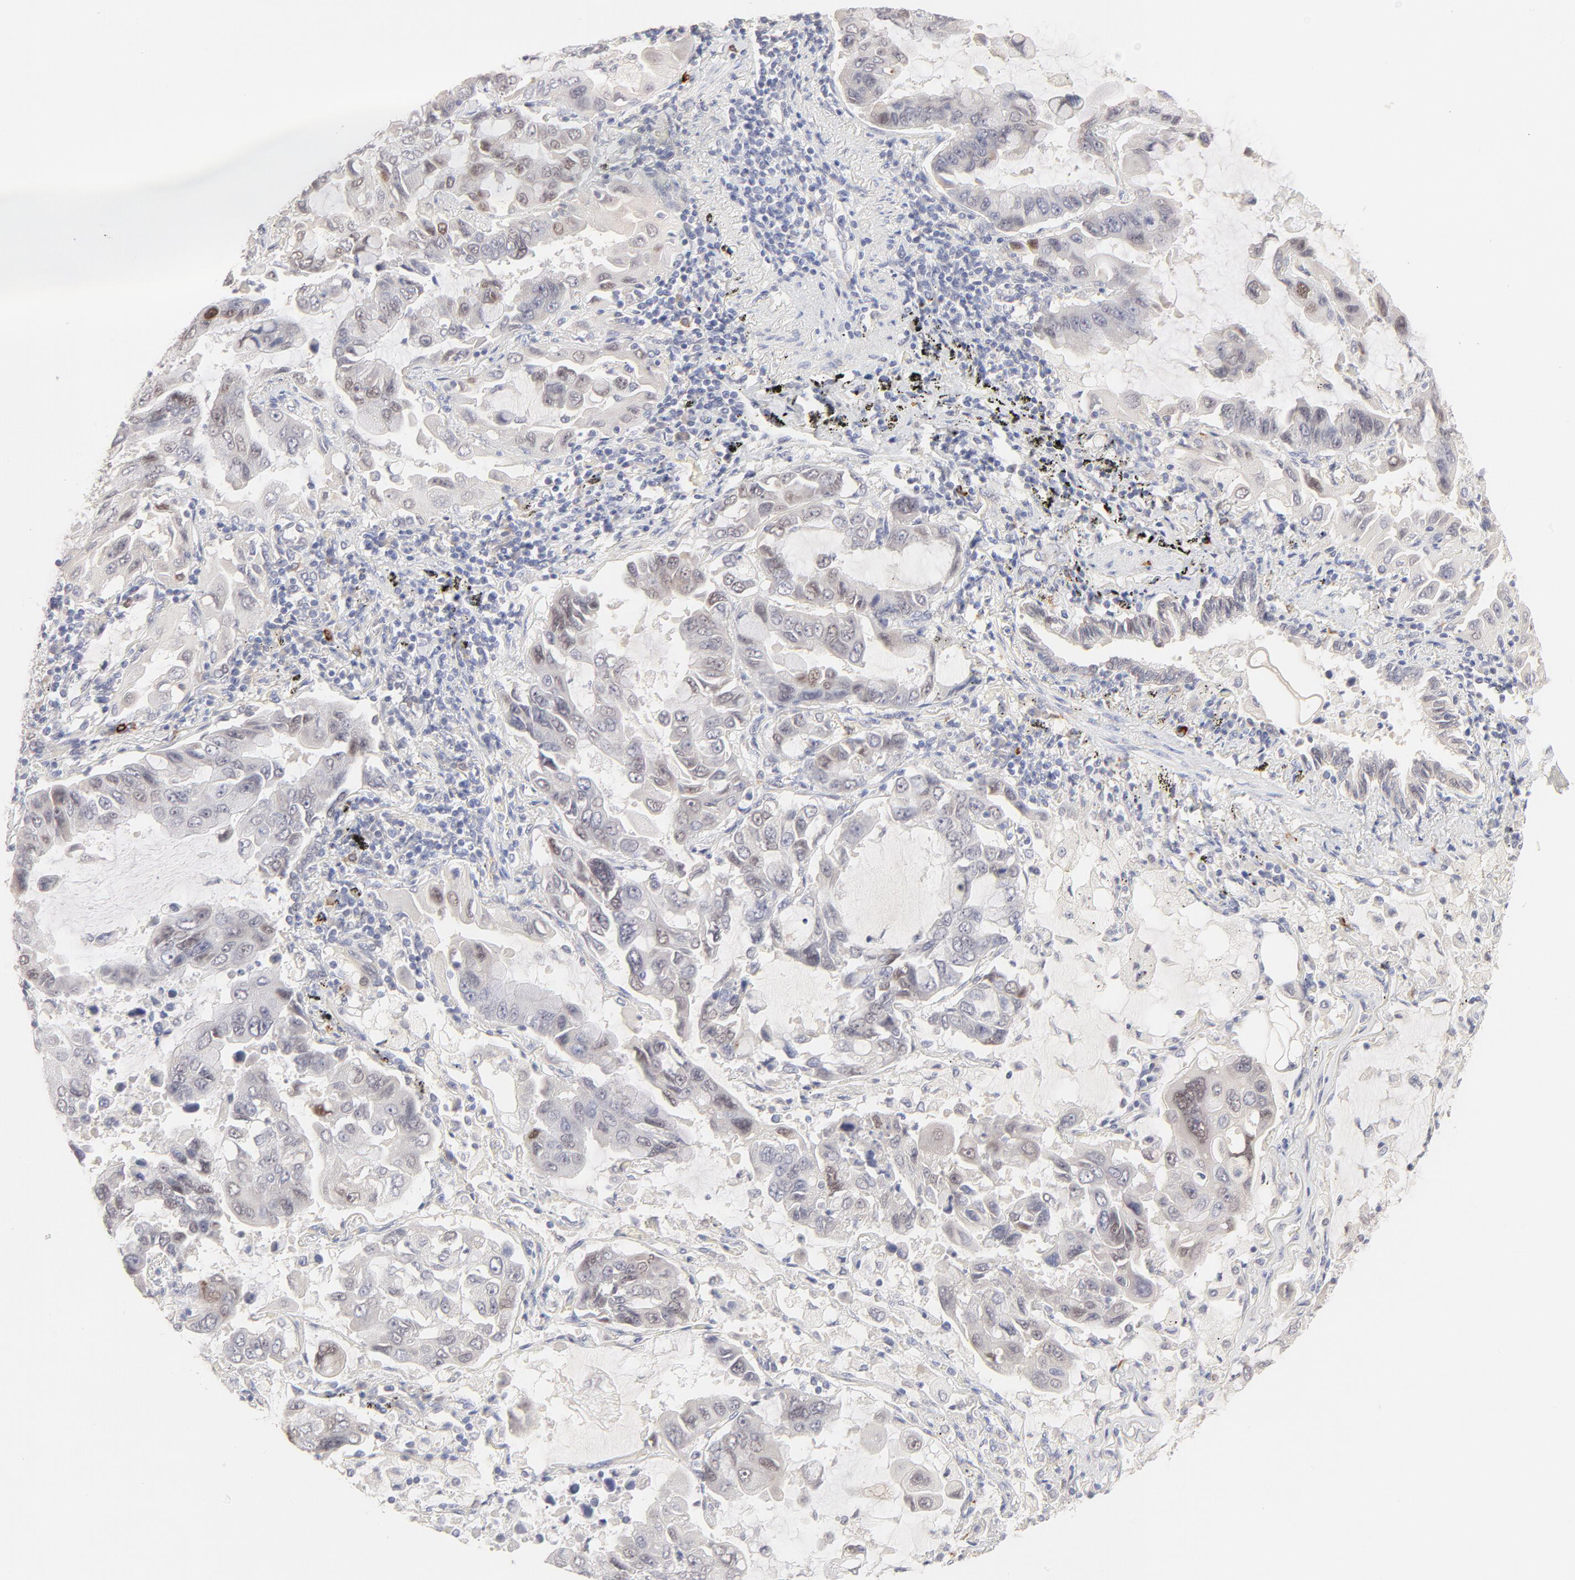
{"staining": {"intensity": "weak", "quantity": "<25%", "location": "nuclear"}, "tissue": "lung cancer", "cell_type": "Tumor cells", "image_type": "cancer", "snomed": [{"axis": "morphology", "description": "Adenocarcinoma, NOS"}, {"axis": "topography", "description": "Lung"}], "caption": "Immunohistochemistry (IHC) photomicrograph of neoplastic tissue: lung cancer stained with DAB (3,3'-diaminobenzidine) demonstrates no significant protein staining in tumor cells. (Brightfield microscopy of DAB immunohistochemistry (IHC) at high magnification).", "gene": "ELF3", "patient": {"sex": "male", "age": 64}}